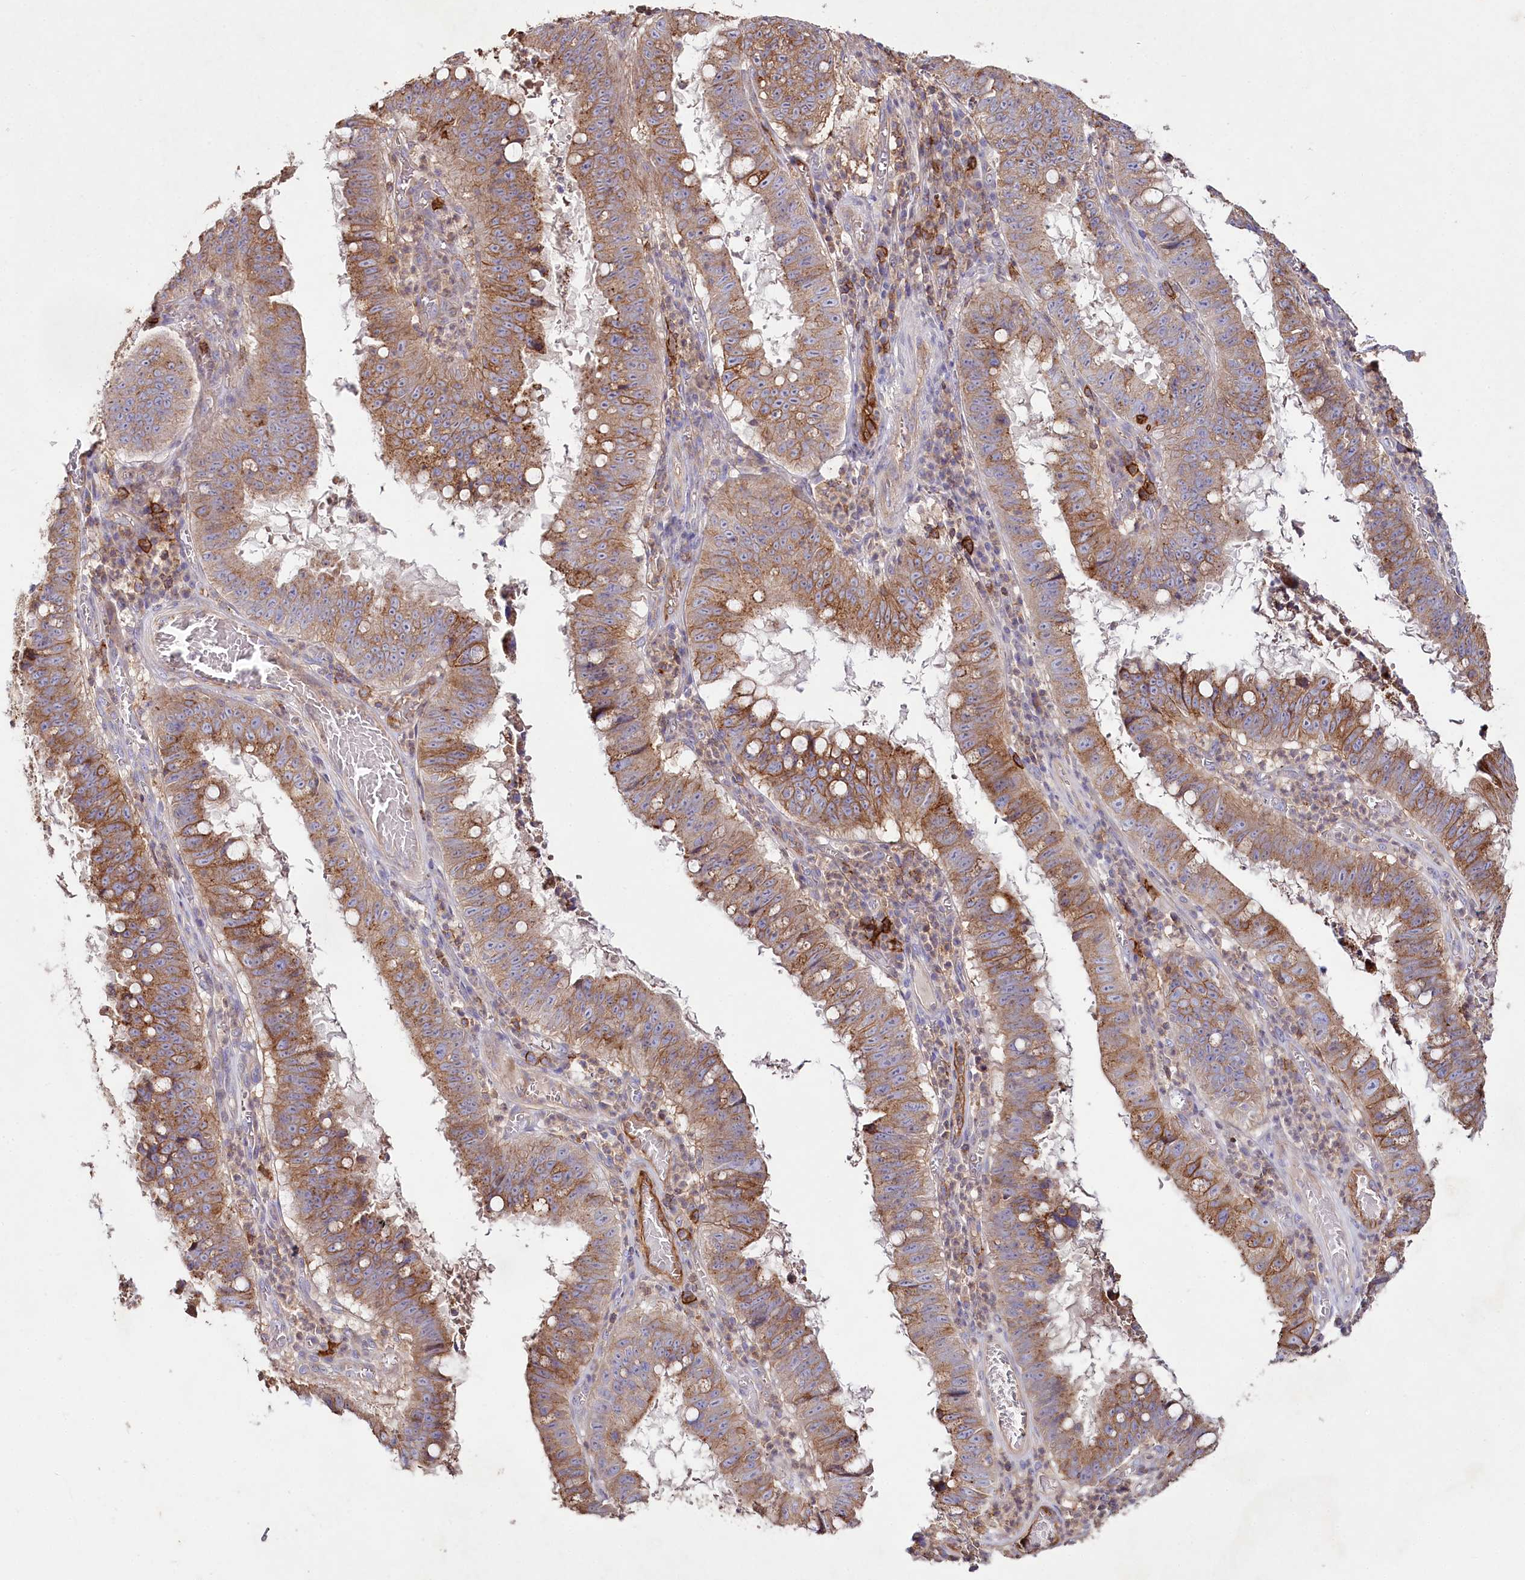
{"staining": {"intensity": "moderate", "quantity": ">75%", "location": "cytoplasmic/membranous"}, "tissue": "stomach cancer", "cell_type": "Tumor cells", "image_type": "cancer", "snomed": [{"axis": "morphology", "description": "Adenocarcinoma, NOS"}, {"axis": "topography", "description": "Stomach"}], "caption": "Human adenocarcinoma (stomach) stained with a brown dye exhibits moderate cytoplasmic/membranous positive staining in about >75% of tumor cells.", "gene": "RBP5", "patient": {"sex": "male", "age": 59}}